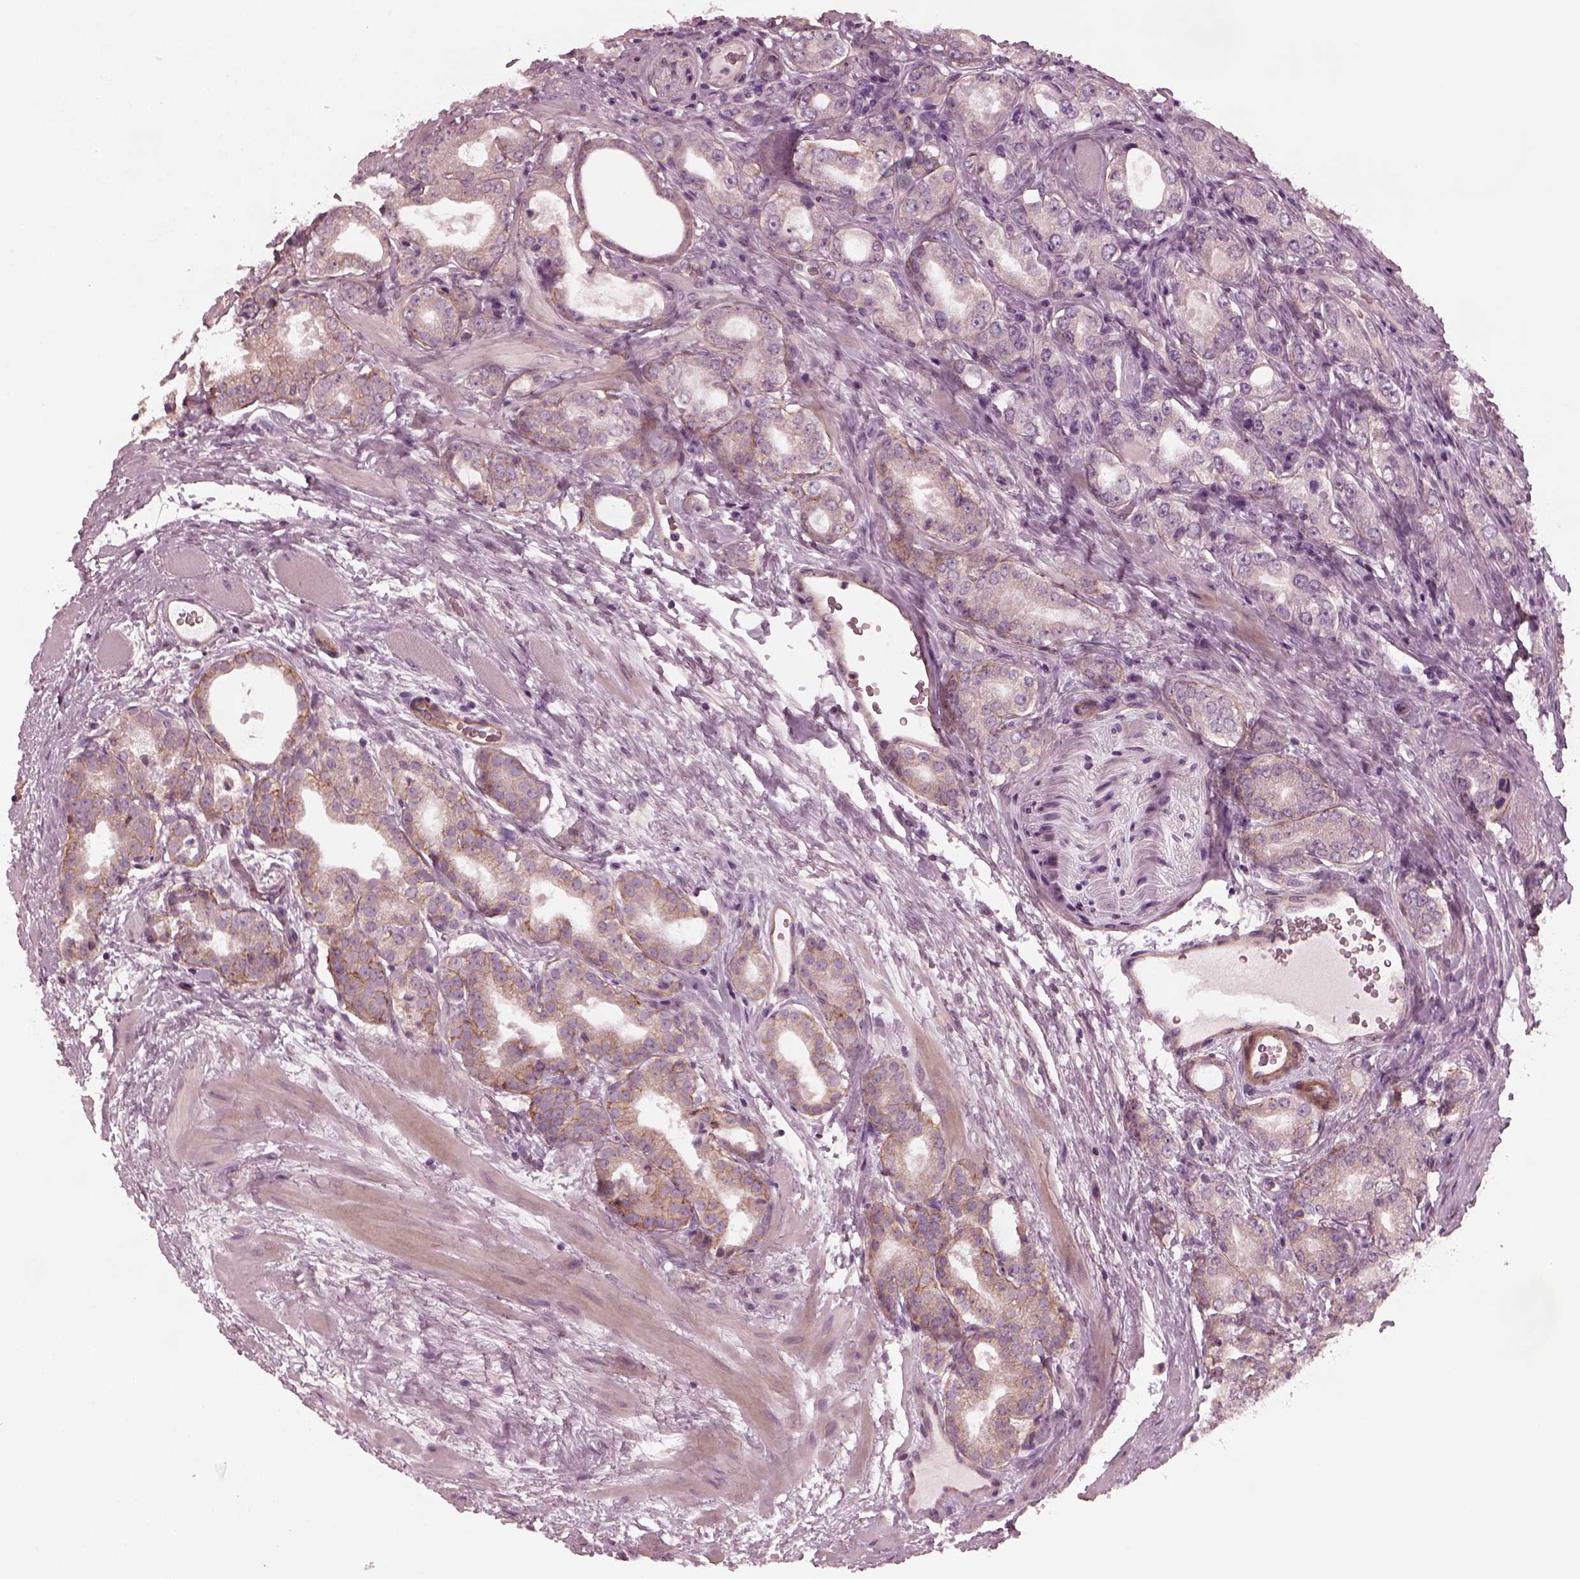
{"staining": {"intensity": "weak", "quantity": ">75%", "location": "cytoplasmic/membranous"}, "tissue": "prostate cancer", "cell_type": "Tumor cells", "image_type": "cancer", "snomed": [{"axis": "morphology", "description": "Adenocarcinoma, NOS"}, {"axis": "topography", "description": "Prostate"}], "caption": "Immunohistochemical staining of human prostate adenocarcinoma demonstrates weak cytoplasmic/membranous protein positivity in about >75% of tumor cells.", "gene": "KIF6", "patient": {"sex": "male", "age": 64}}